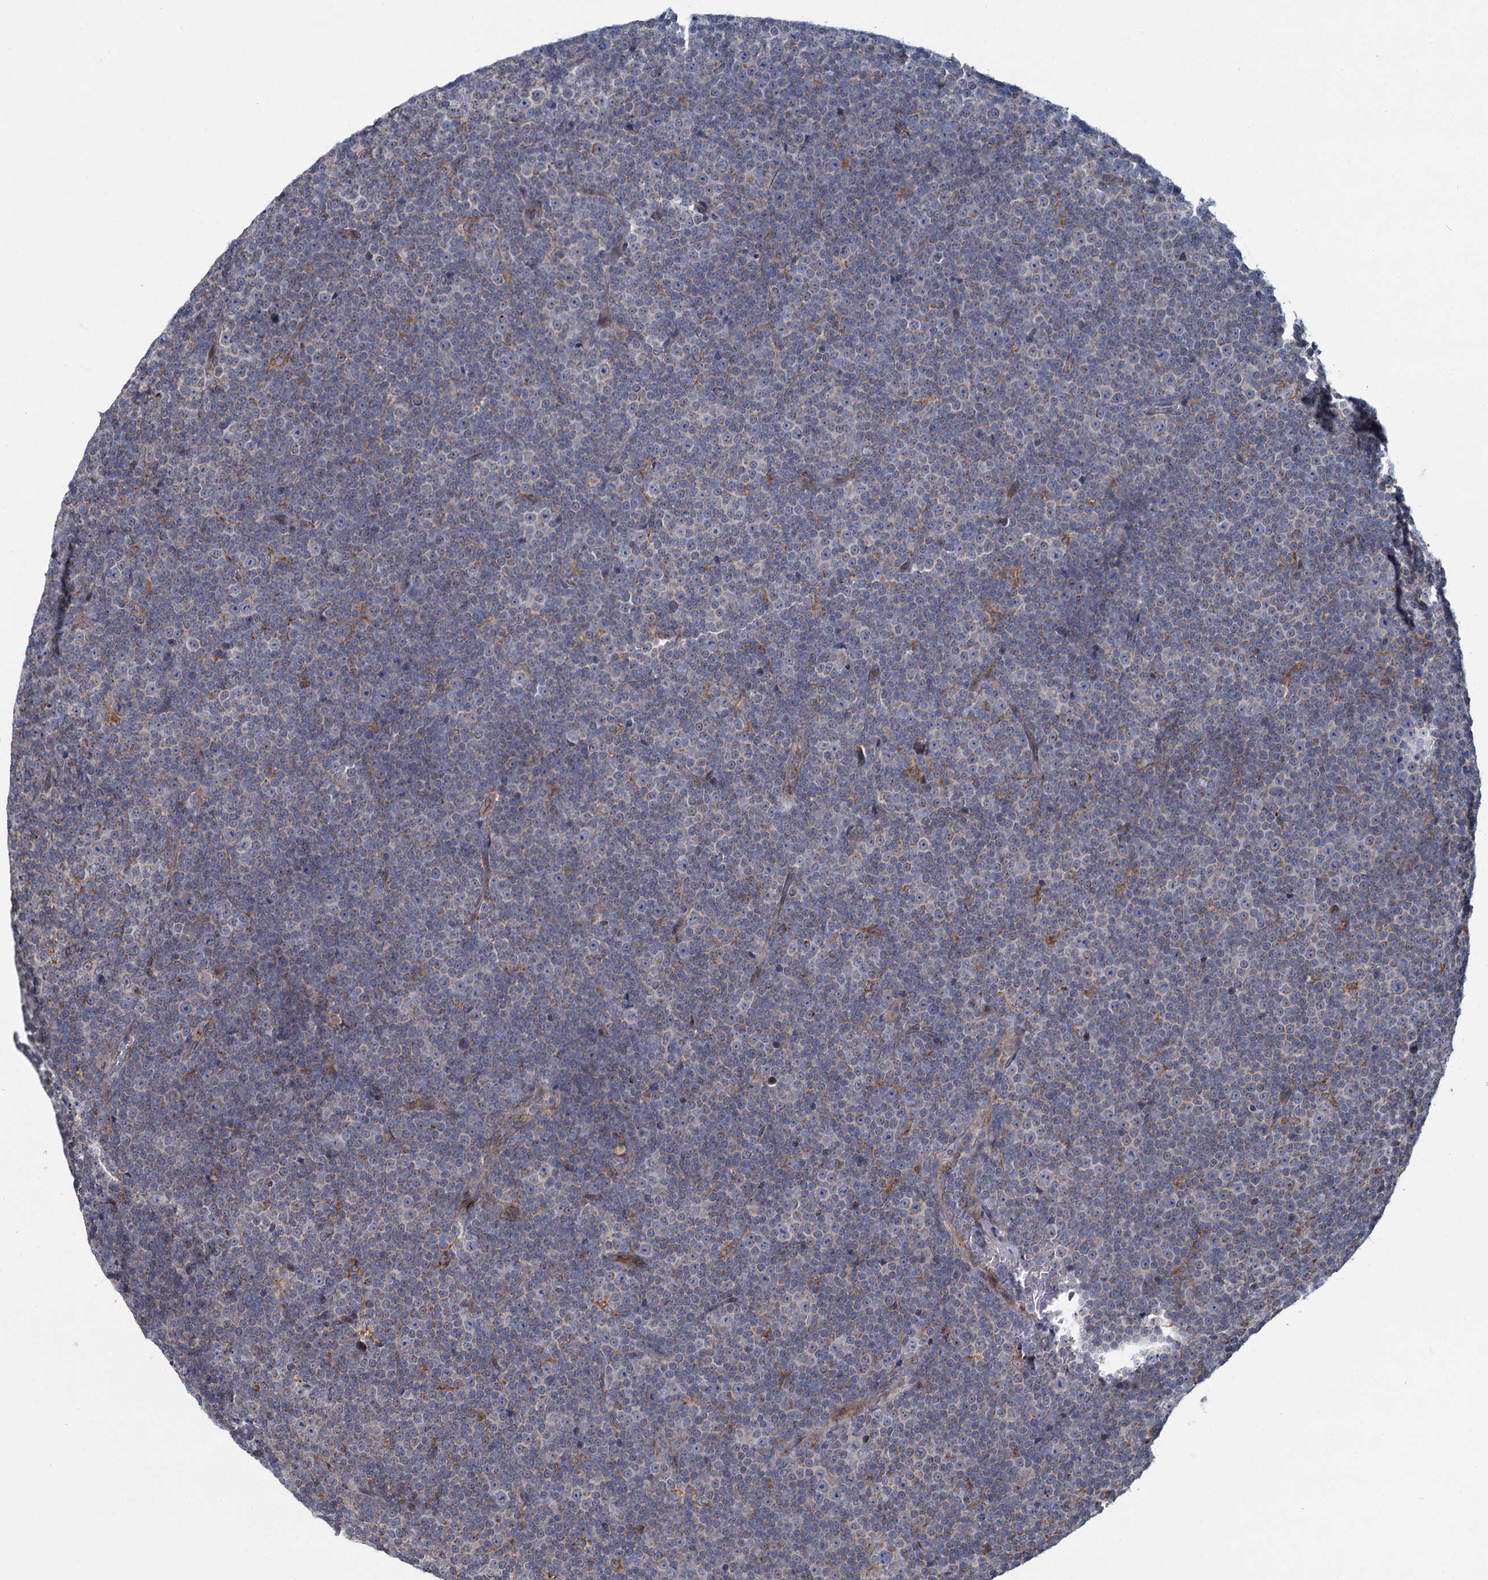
{"staining": {"intensity": "negative", "quantity": "none", "location": "none"}, "tissue": "lymphoma", "cell_type": "Tumor cells", "image_type": "cancer", "snomed": [{"axis": "morphology", "description": "Malignant lymphoma, non-Hodgkin's type, Low grade"}, {"axis": "topography", "description": "Lymph node"}], "caption": "Immunohistochemistry image of neoplastic tissue: lymphoma stained with DAB (3,3'-diaminobenzidine) exhibits no significant protein staining in tumor cells.", "gene": "ADCY2", "patient": {"sex": "female", "age": 67}}